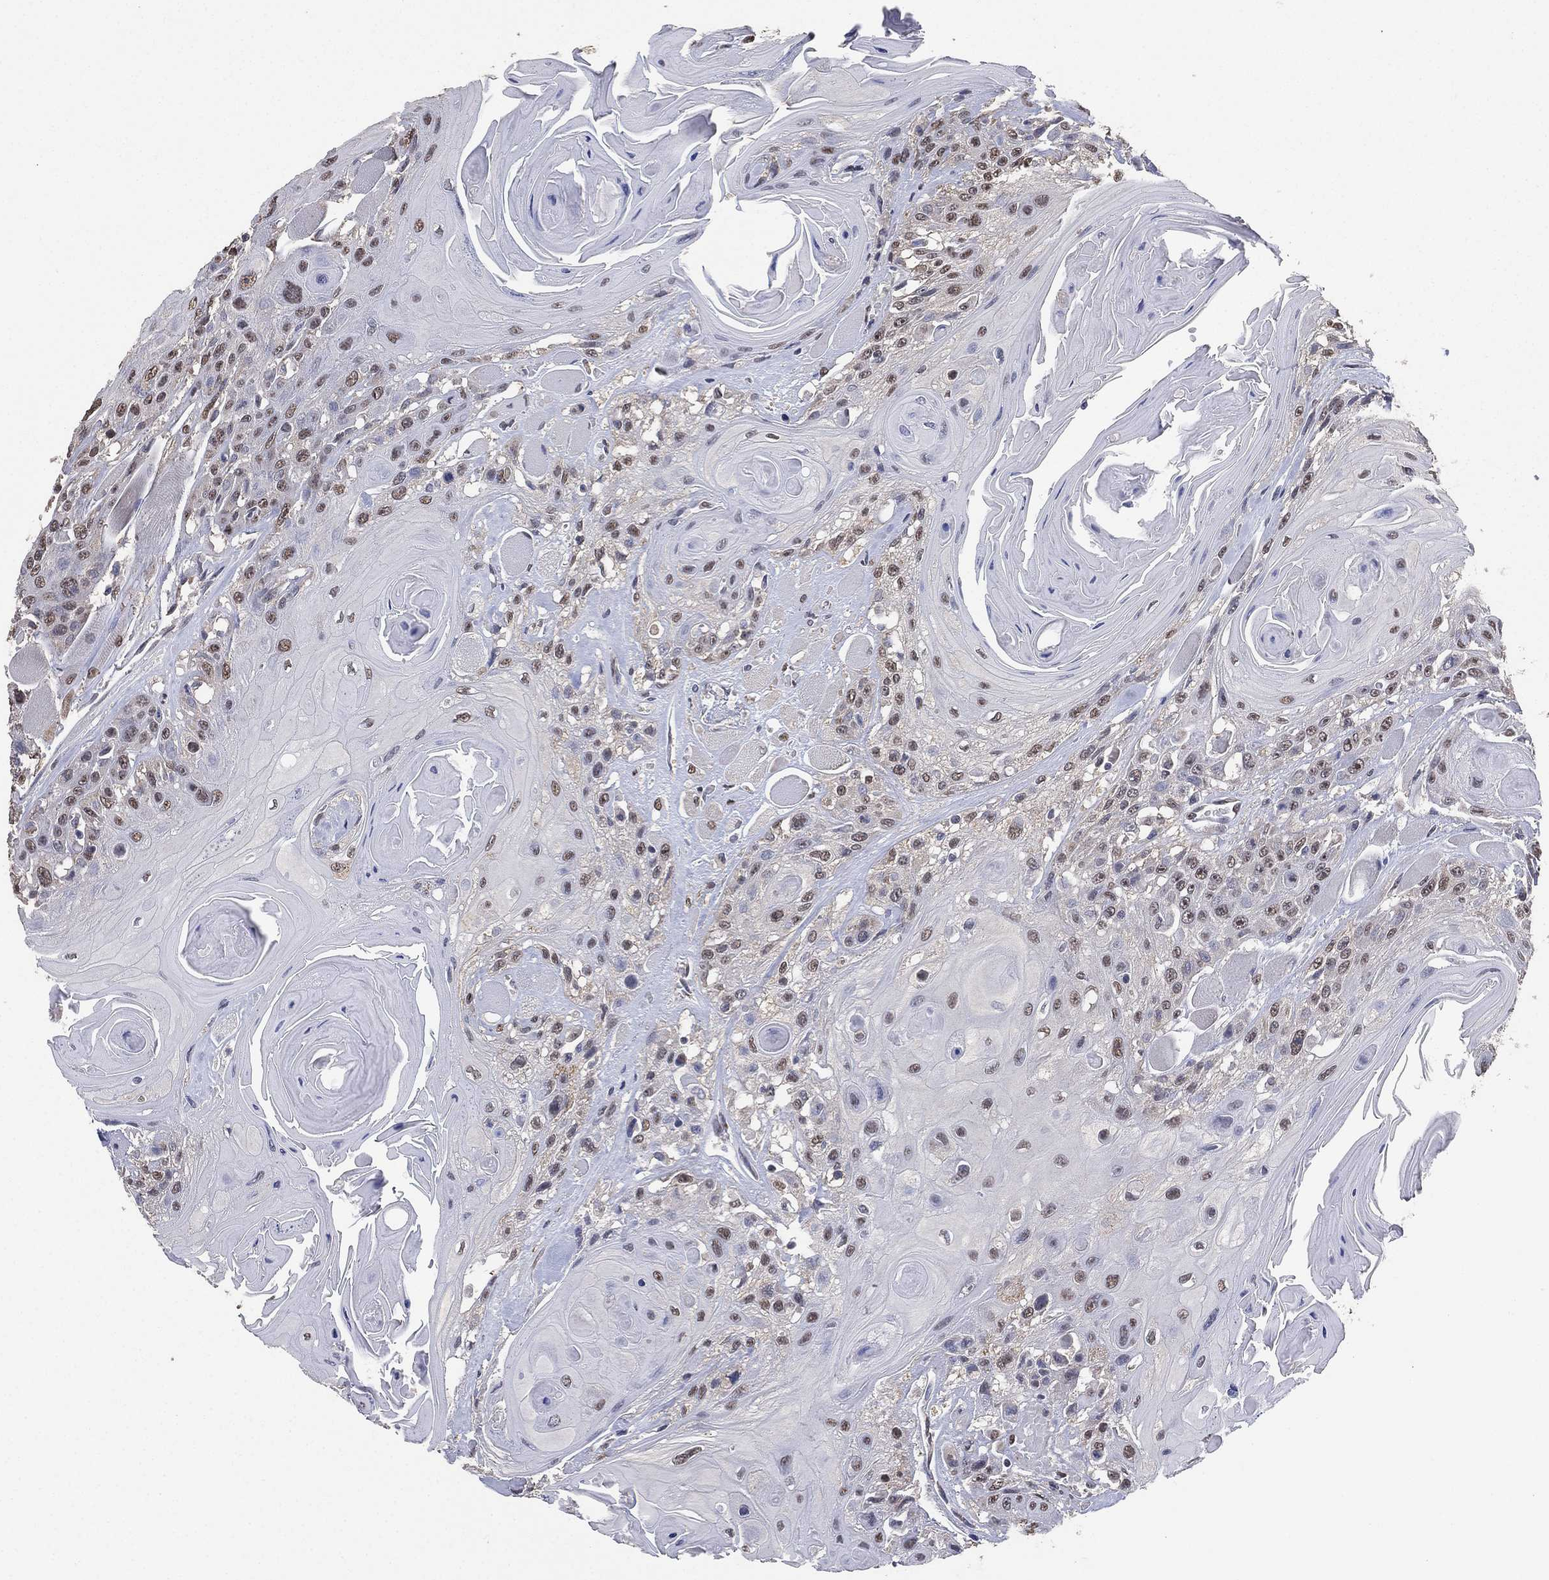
{"staining": {"intensity": "weak", "quantity": "<25%", "location": "nuclear"}, "tissue": "head and neck cancer", "cell_type": "Tumor cells", "image_type": "cancer", "snomed": [{"axis": "morphology", "description": "Squamous cell carcinoma, NOS"}, {"axis": "topography", "description": "Head-Neck"}], "caption": "Tumor cells are negative for protein expression in human head and neck cancer.", "gene": "ALDH7A1", "patient": {"sex": "female", "age": 59}}